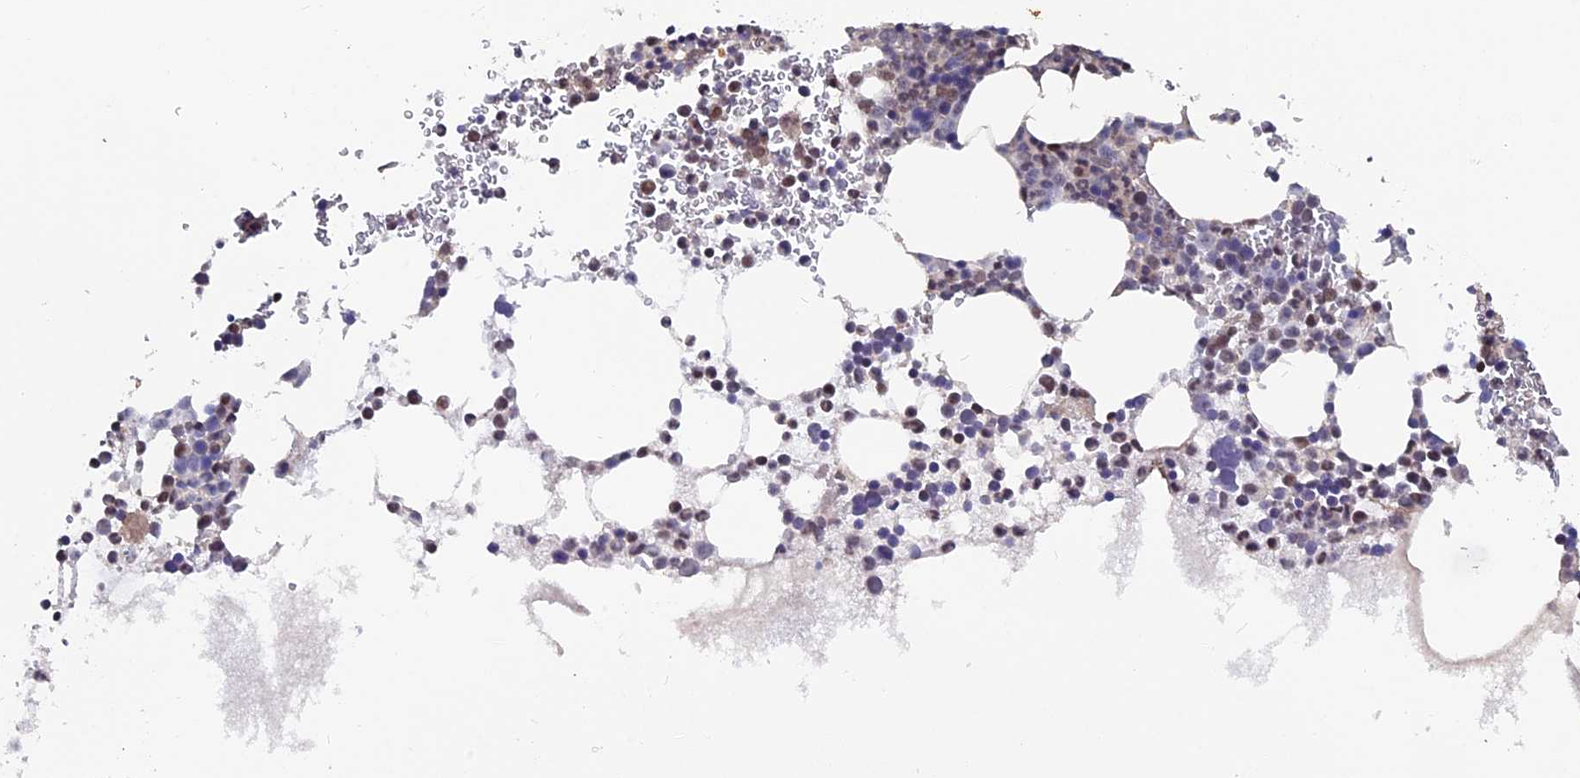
{"staining": {"intensity": "moderate", "quantity": "<25%", "location": "nuclear"}, "tissue": "bone marrow", "cell_type": "Hematopoietic cells", "image_type": "normal", "snomed": [{"axis": "morphology", "description": "Normal tissue, NOS"}, {"axis": "topography", "description": "Bone marrow"}], "caption": "High-power microscopy captured an IHC image of unremarkable bone marrow, revealing moderate nuclear positivity in approximately <25% of hematopoietic cells. (Stains: DAB (3,3'-diaminobenzidine) in brown, nuclei in blue, Microscopy: brightfield microscopy at high magnification).", "gene": "TMC5", "patient": {"sex": "female", "age": 78}}